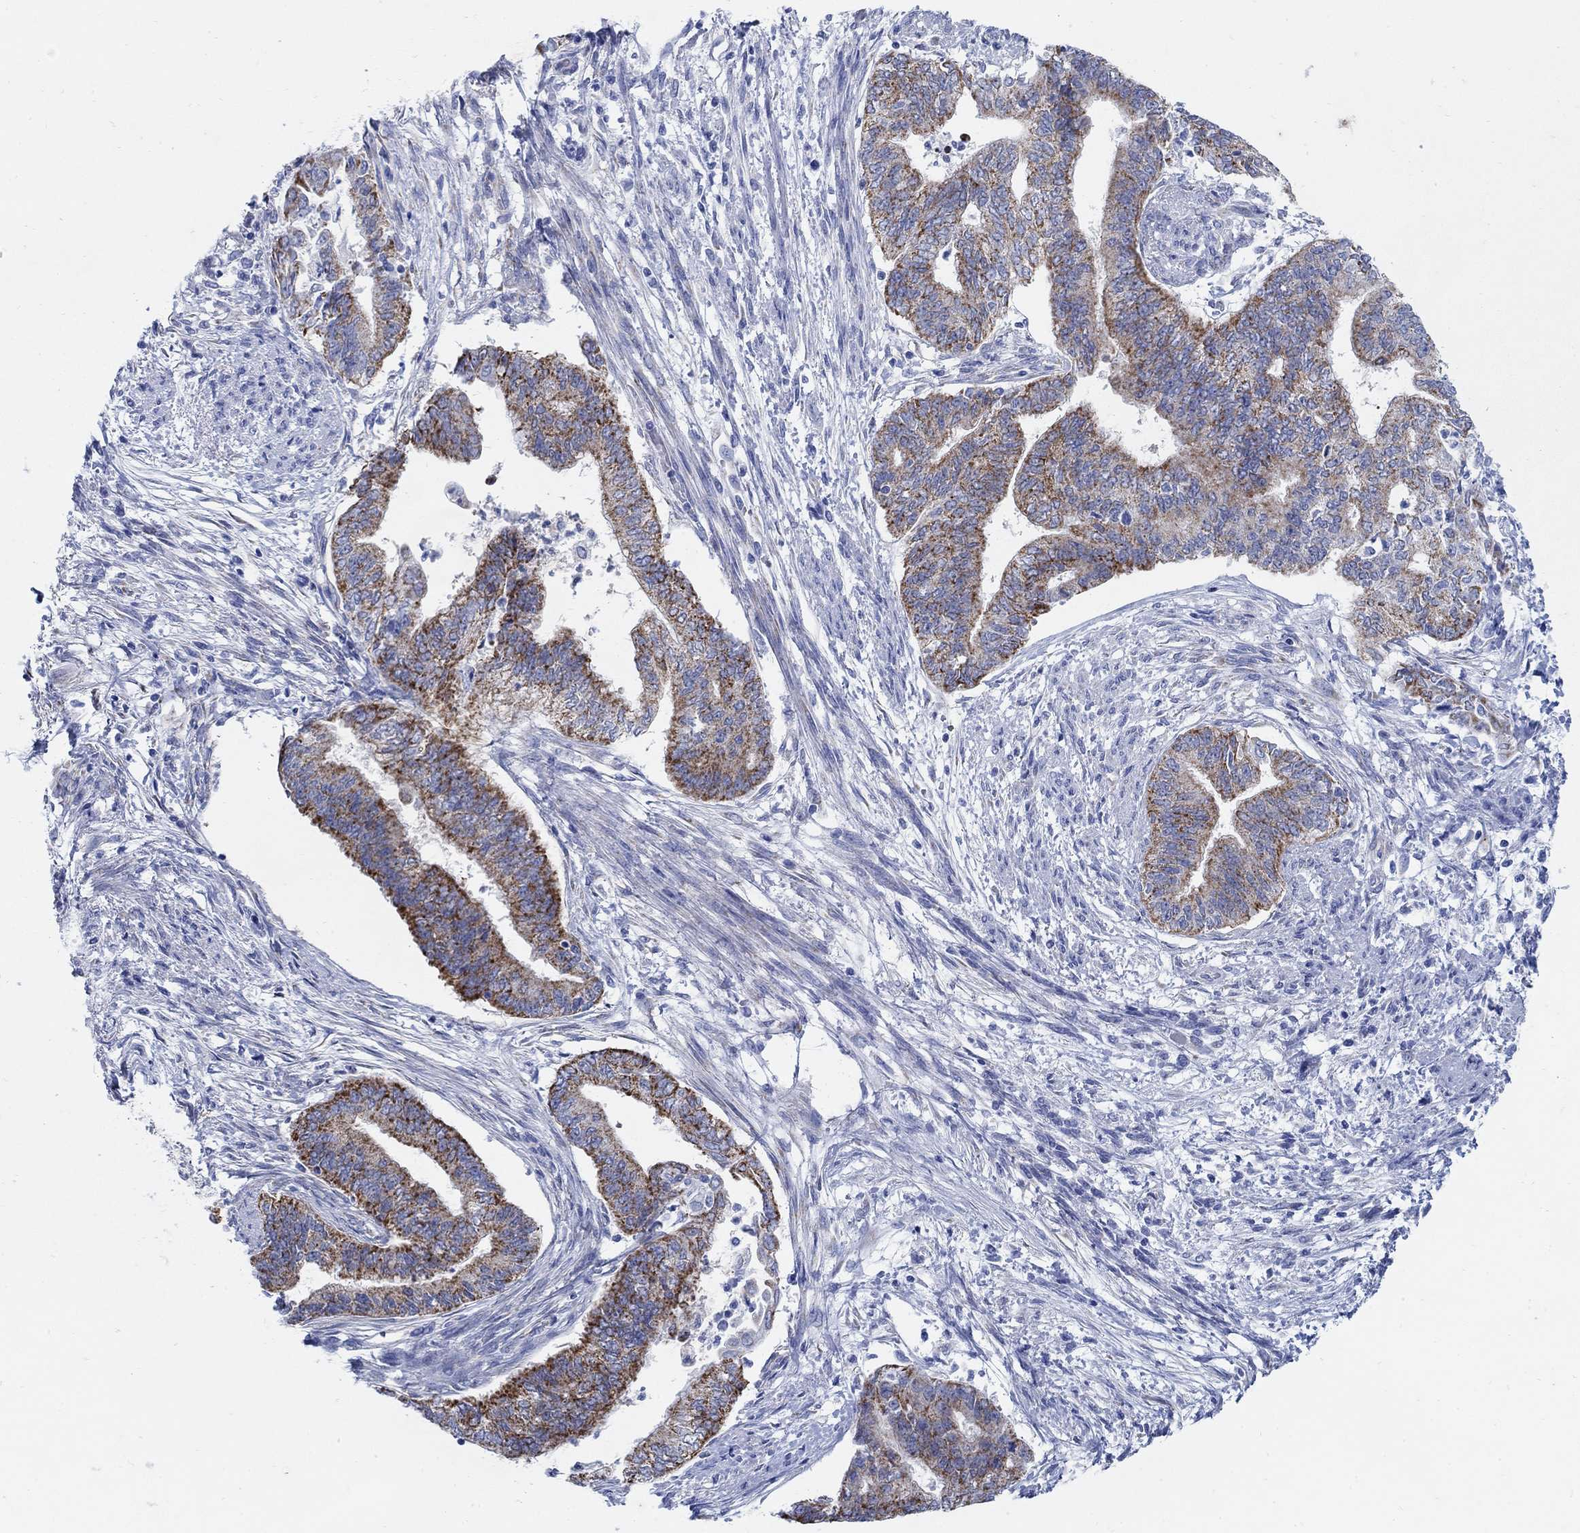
{"staining": {"intensity": "strong", "quantity": "25%-75%", "location": "cytoplasmic/membranous"}, "tissue": "endometrial cancer", "cell_type": "Tumor cells", "image_type": "cancer", "snomed": [{"axis": "morphology", "description": "Adenocarcinoma, NOS"}, {"axis": "topography", "description": "Endometrium"}], "caption": "Human endometrial cancer (adenocarcinoma) stained with a brown dye reveals strong cytoplasmic/membranous positive expression in approximately 25%-75% of tumor cells.", "gene": "ZDHHC14", "patient": {"sex": "female", "age": 65}}